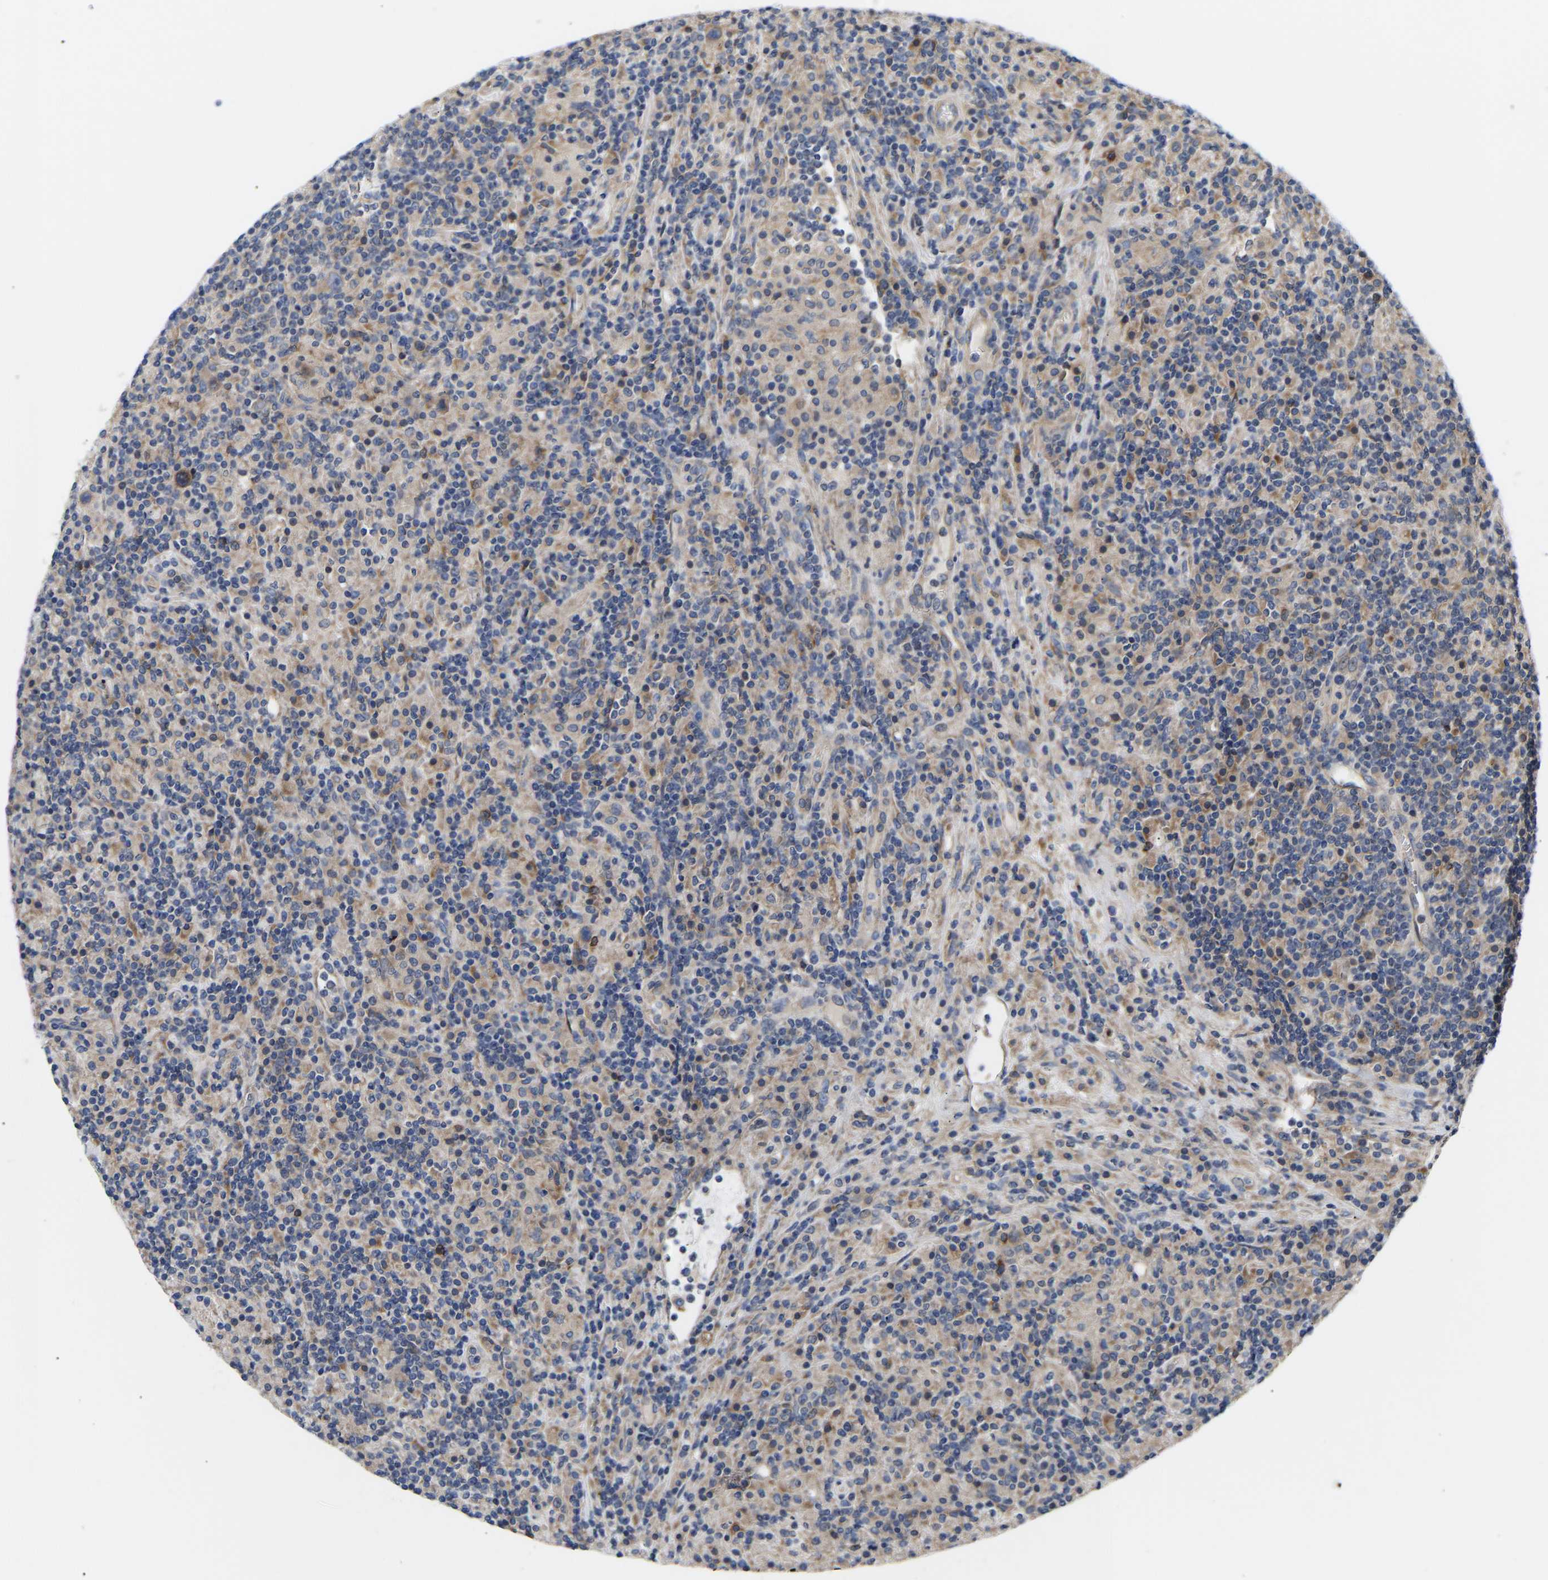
{"staining": {"intensity": "weak", "quantity": "<25%", "location": "cytoplasmic/membranous"}, "tissue": "lymphoma", "cell_type": "Tumor cells", "image_type": "cancer", "snomed": [{"axis": "morphology", "description": "Hodgkin's disease, NOS"}, {"axis": "topography", "description": "Lymph node"}], "caption": "Immunohistochemistry (IHC) of Hodgkin's disease reveals no staining in tumor cells. Brightfield microscopy of immunohistochemistry (IHC) stained with DAB (brown) and hematoxylin (blue), captured at high magnification.", "gene": "AIMP2", "patient": {"sex": "male", "age": 70}}